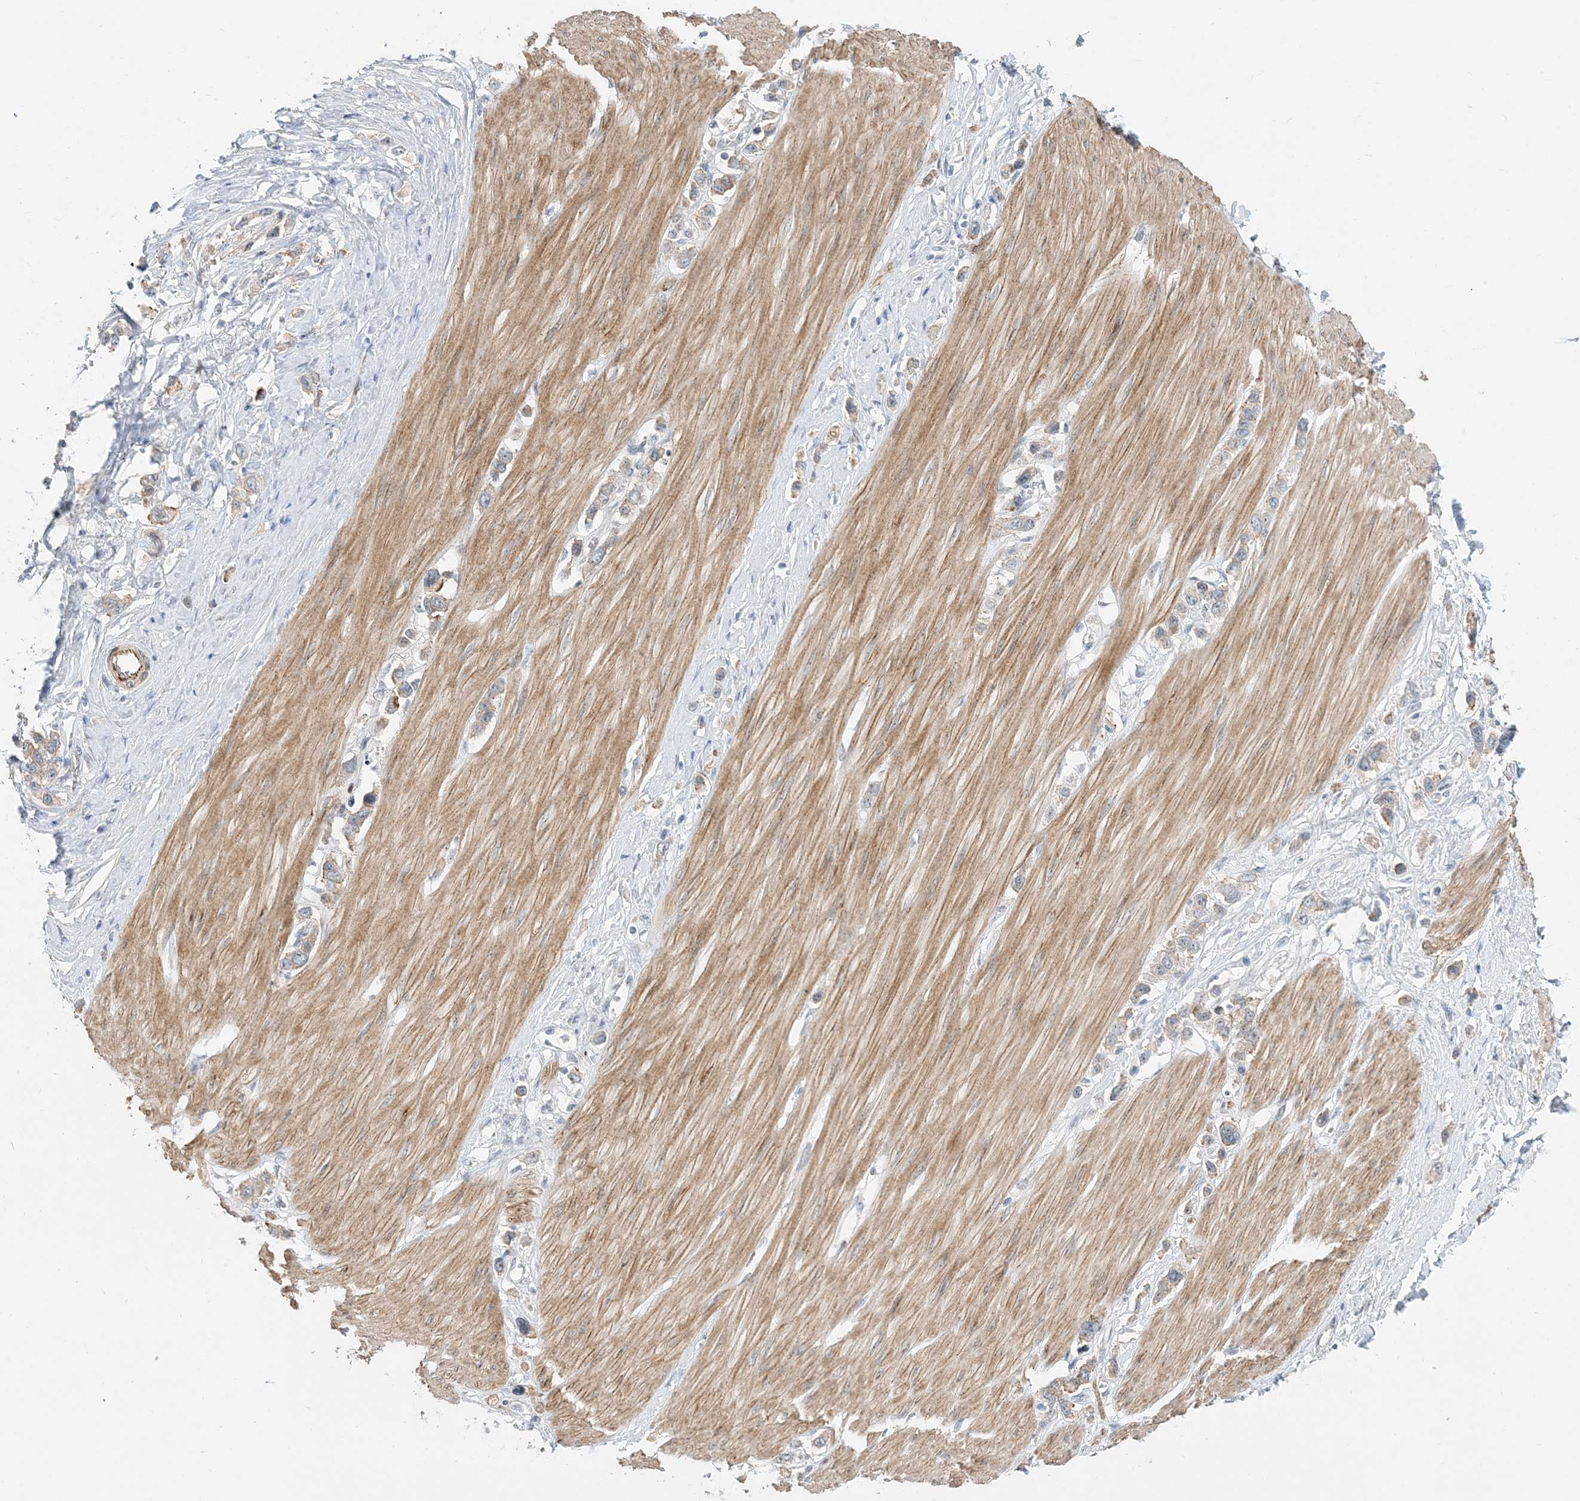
{"staining": {"intensity": "weak", "quantity": "<25%", "location": "cytoplasmic/membranous"}, "tissue": "stomach cancer", "cell_type": "Tumor cells", "image_type": "cancer", "snomed": [{"axis": "morphology", "description": "Adenocarcinoma, NOS"}, {"axis": "topography", "description": "Stomach"}], "caption": "The histopathology image demonstrates no staining of tumor cells in adenocarcinoma (stomach).", "gene": "IL36B", "patient": {"sex": "female", "age": 65}}